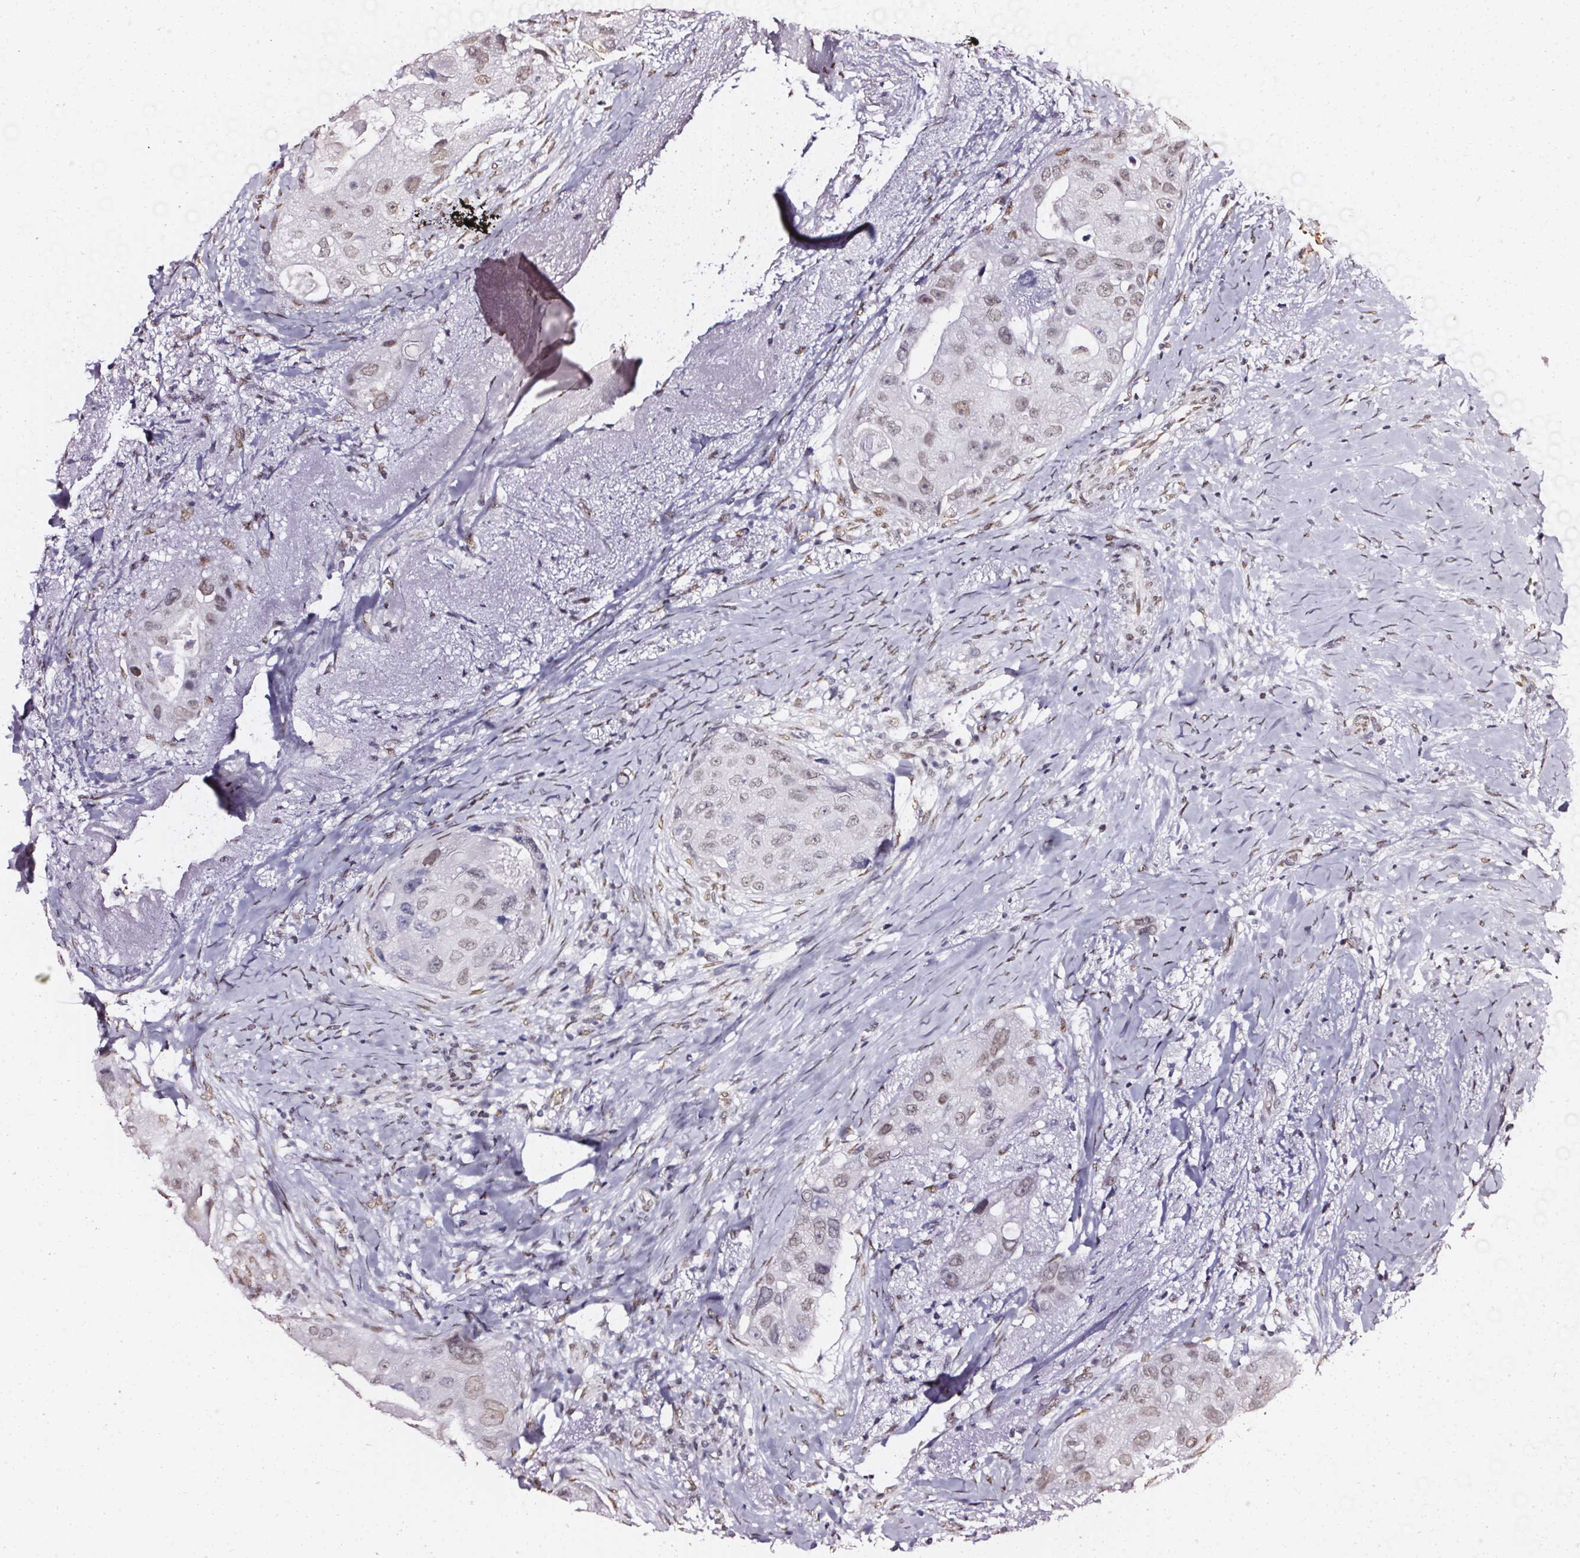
{"staining": {"intensity": "weak", "quantity": "25%-75%", "location": "nuclear"}, "tissue": "breast cancer", "cell_type": "Tumor cells", "image_type": "cancer", "snomed": [{"axis": "morphology", "description": "Duct carcinoma"}, {"axis": "topography", "description": "Breast"}], "caption": "A photomicrograph of intraductal carcinoma (breast) stained for a protein reveals weak nuclear brown staining in tumor cells.", "gene": "GP6", "patient": {"sex": "female", "age": 43}}